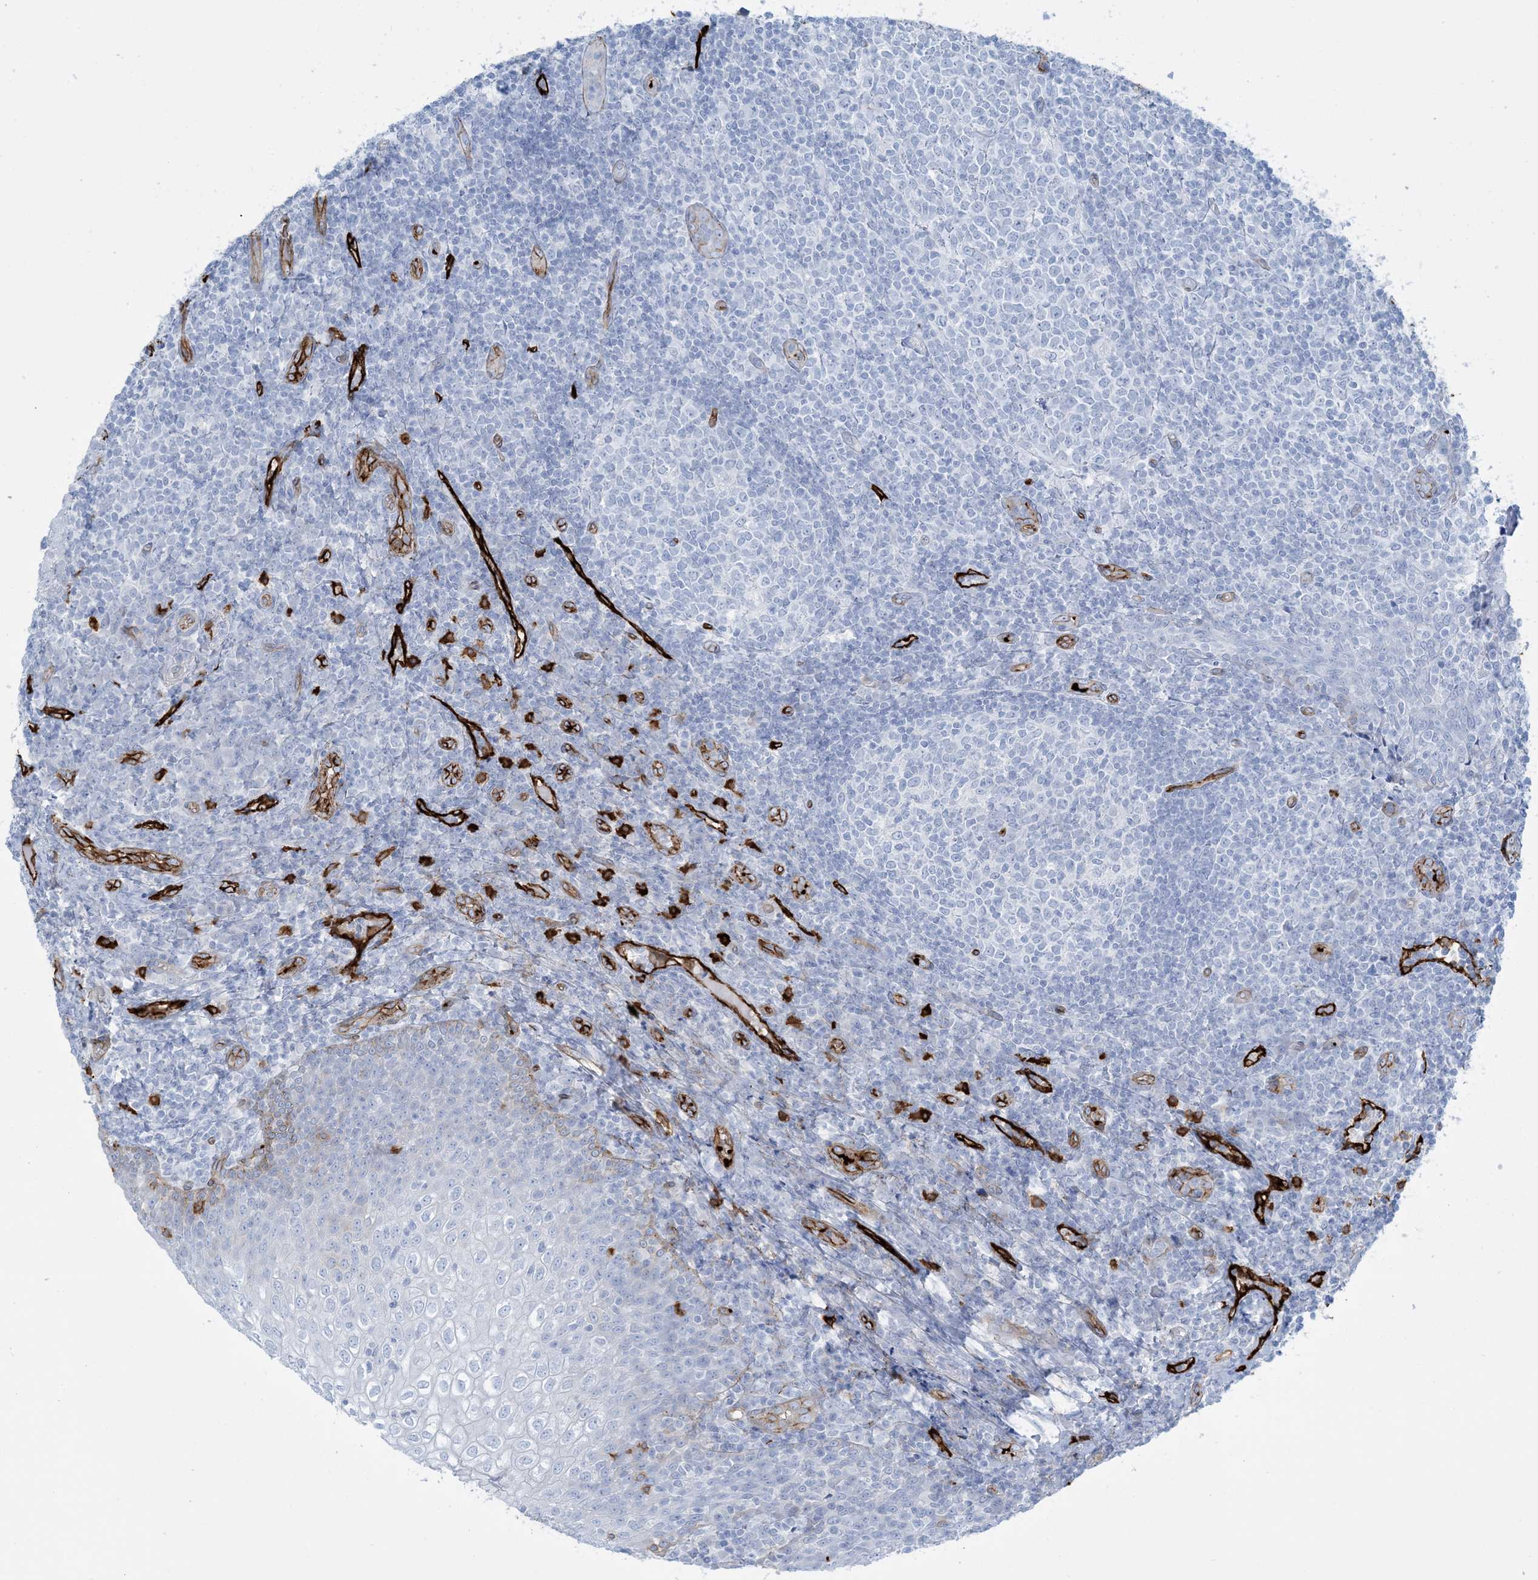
{"staining": {"intensity": "negative", "quantity": "none", "location": "none"}, "tissue": "tonsil", "cell_type": "Germinal center cells", "image_type": "normal", "snomed": [{"axis": "morphology", "description": "Normal tissue, NOS"}, {"axis": "topography", "description": "Tonsil"}], "caption": "Immunohistochemistry (IHC) micrograph of unremarkable human tonsil stained for a protein (brown), which displays no staining in germinal center cells.", "gene": "EPS8L3", "patient": {"sex": "female", "age": 19}}